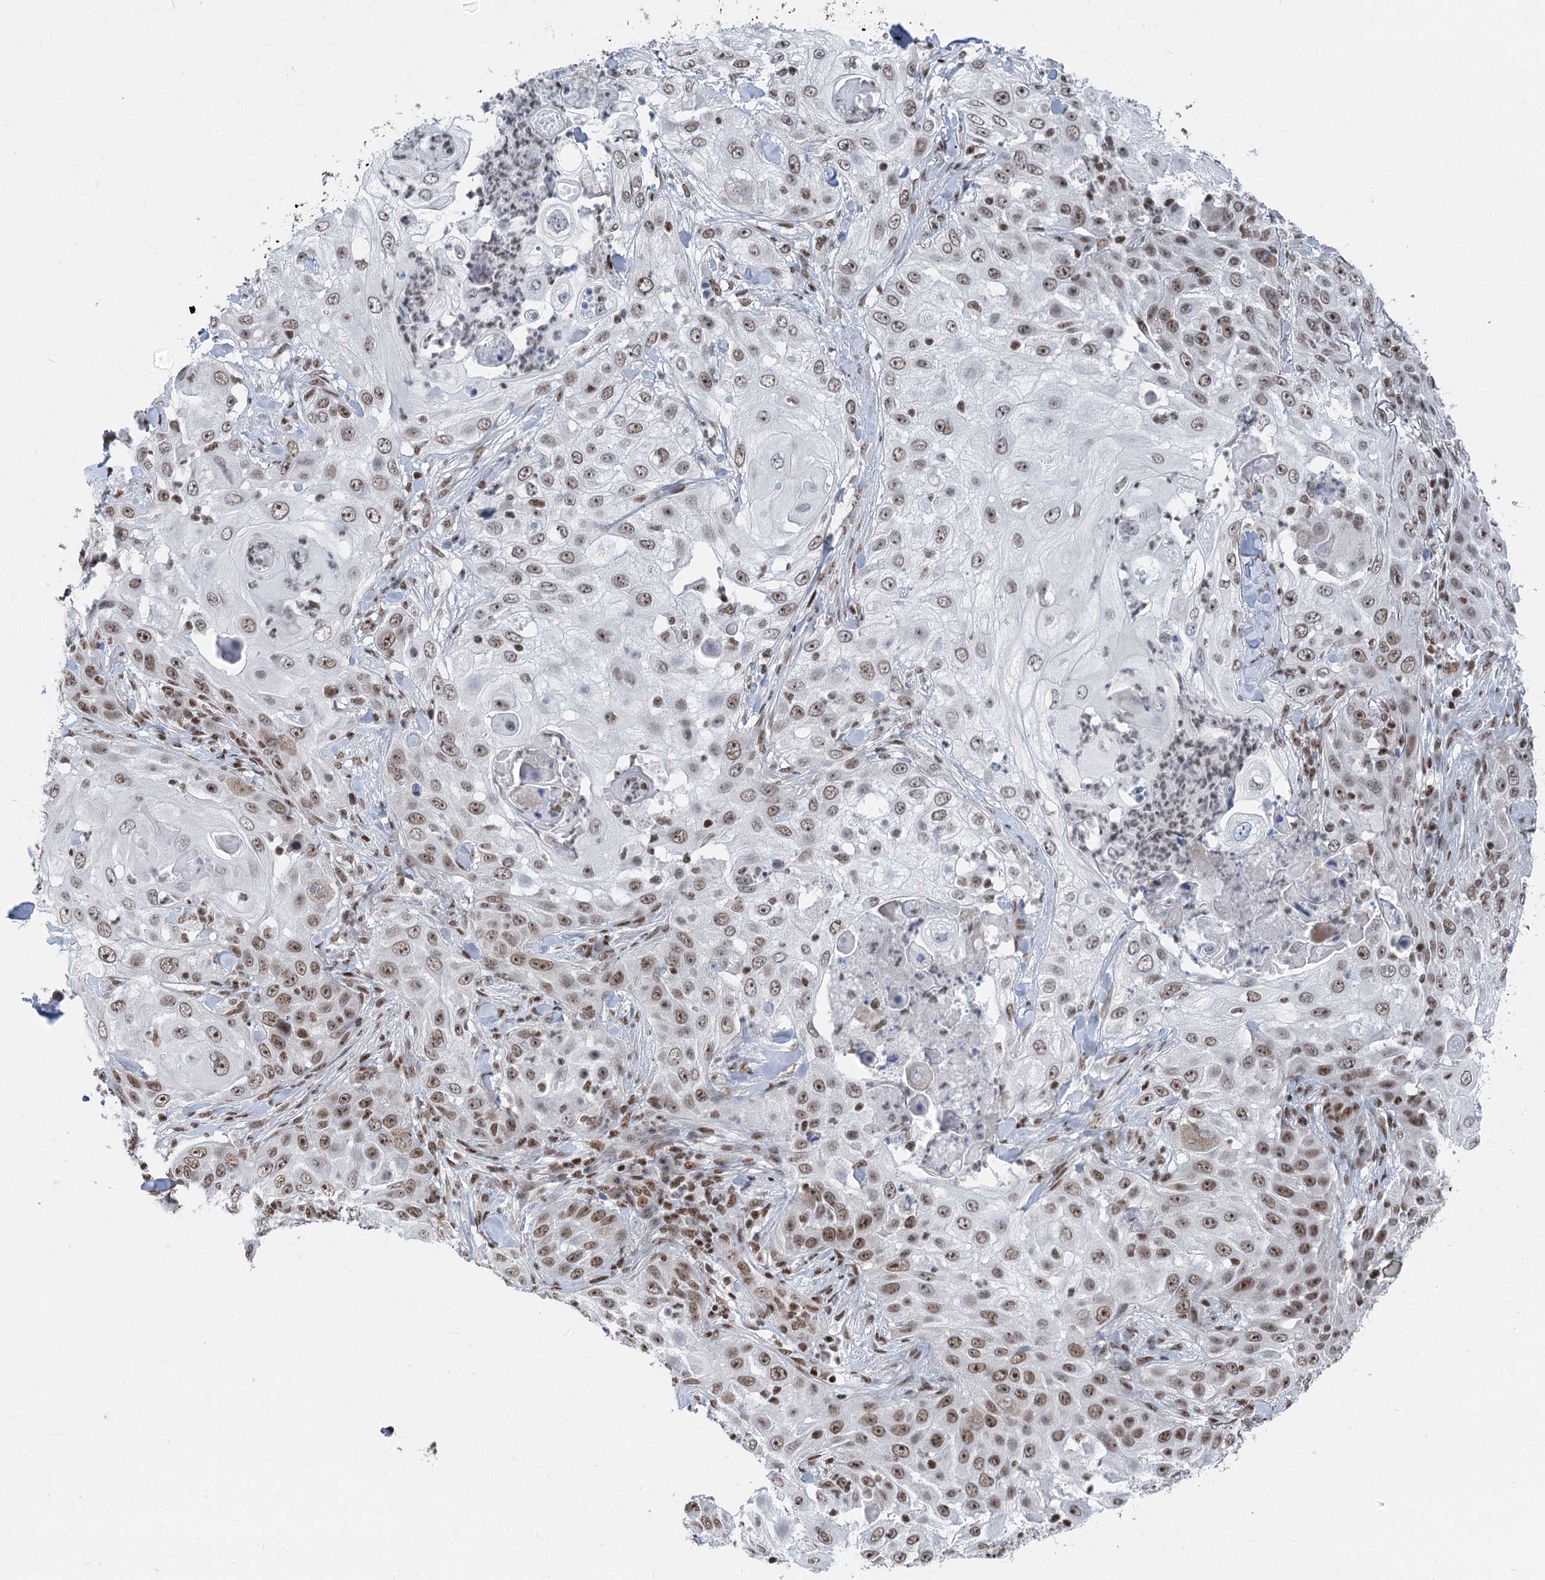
{"staining": {"intensity": "moderate", "quantity": ">75%", "location": "nuclear"}, "tissue": "skin cancer", "cell_type": "Tumor cells", "image_type": "cancer", "snomed": [{"axis": "morphology", "description": "Squamous cell carcinoma, NOS"}, {"axis": "topography", "description": "Skin"}], "caption": "Approximately >75% of tumor cells in human skin squamous cell carcinoma show moderate nuclear protein positivity as visualized by brown immunohistochemical staining.", "gene": "CGGBP1", "patient": {"sex": "female", "age": 44}}